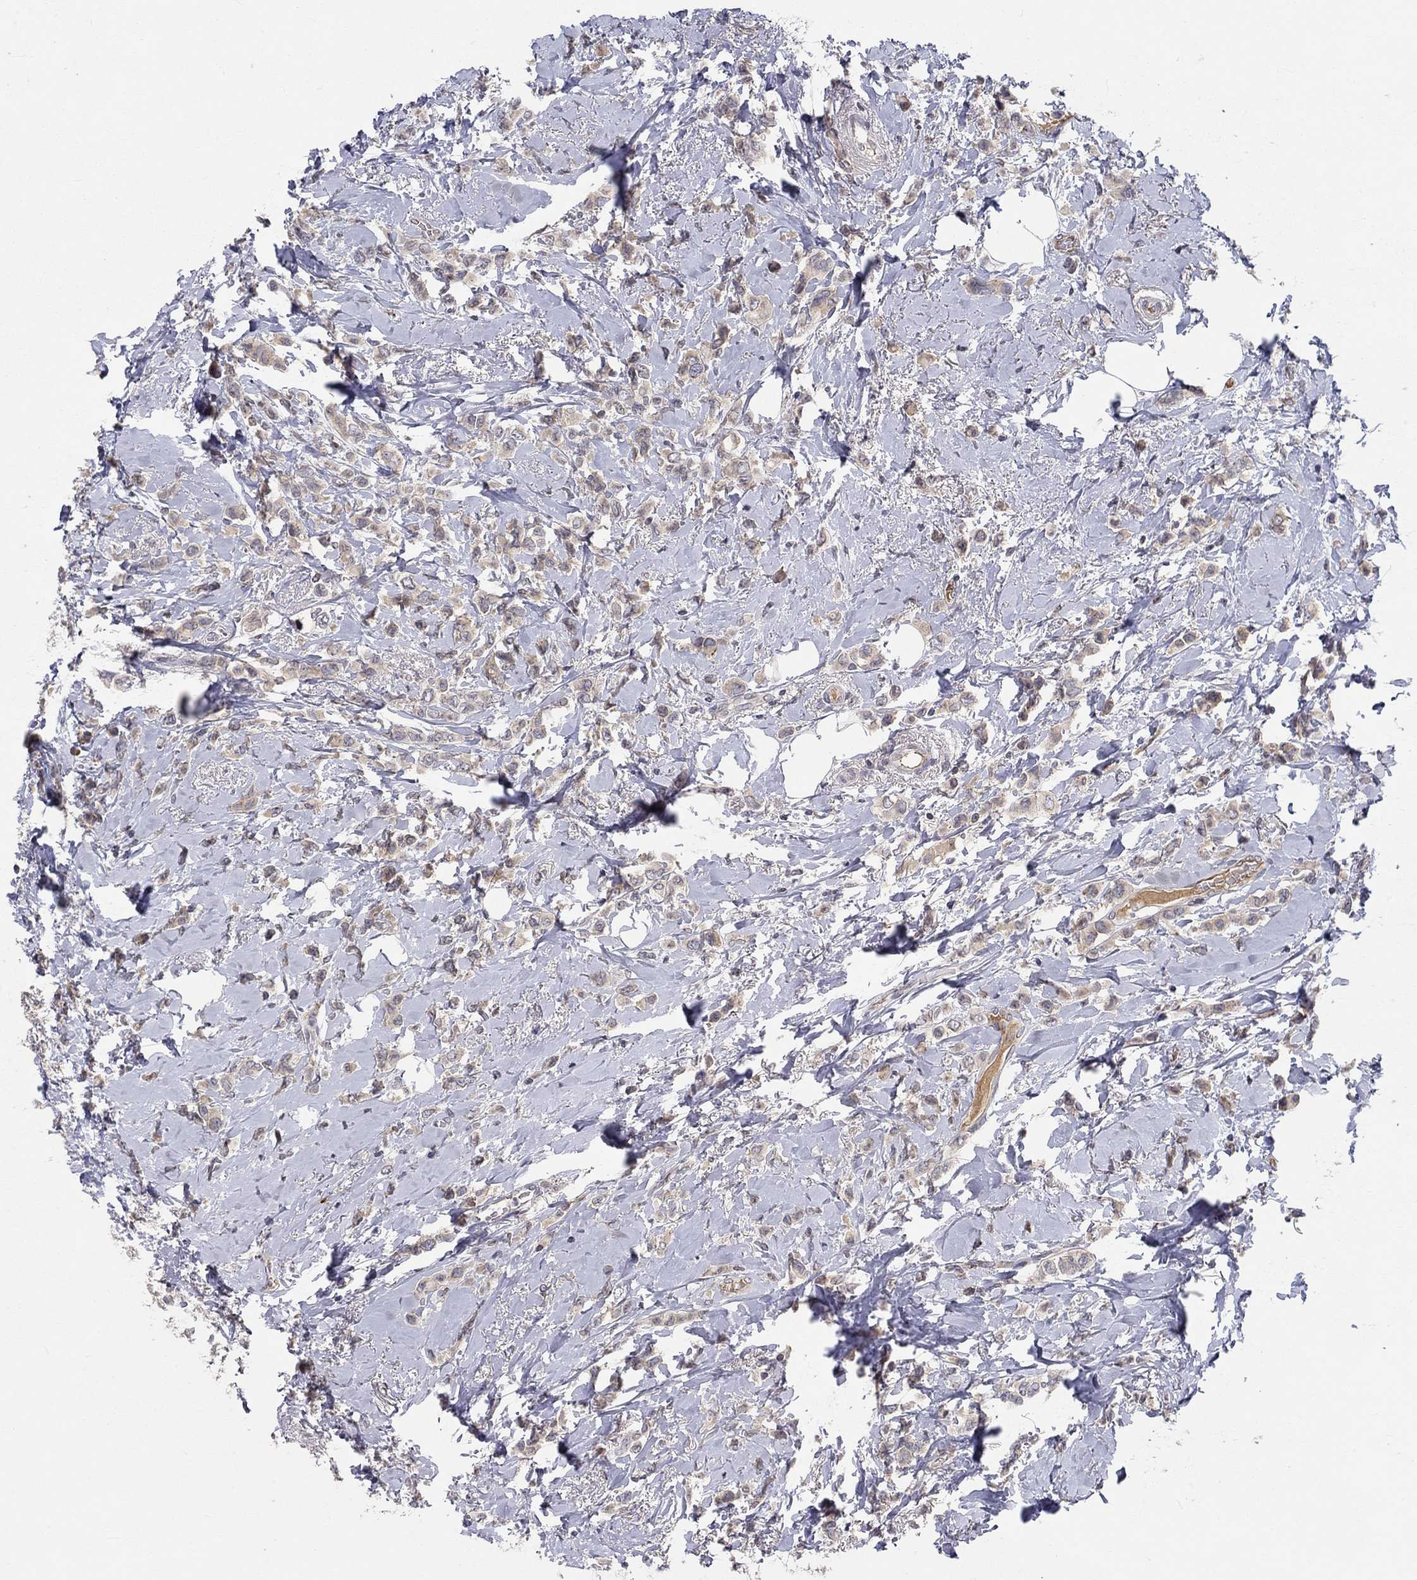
{"staining": {"intensity": "weak", "quantity": "25%-75%", "location": "cytoplasmic/membranous"}, "tissue": "breast cancer", "cell_type": "Tumor cells", "image_type": "cancer", "snomed": [{"axis": "morphology", "description": "Lobular carcinoma"}, {"axis": "topography", "description": "Breast"}], "caption": "The micrograph reveals a brown stain indicating the presence of a protein in the cytoplasmic/membranous of tumor cells in breast cancer (lobular carcinoma).", "gene": "CETN3", "patient": {"sex": "female", "age": 66}}